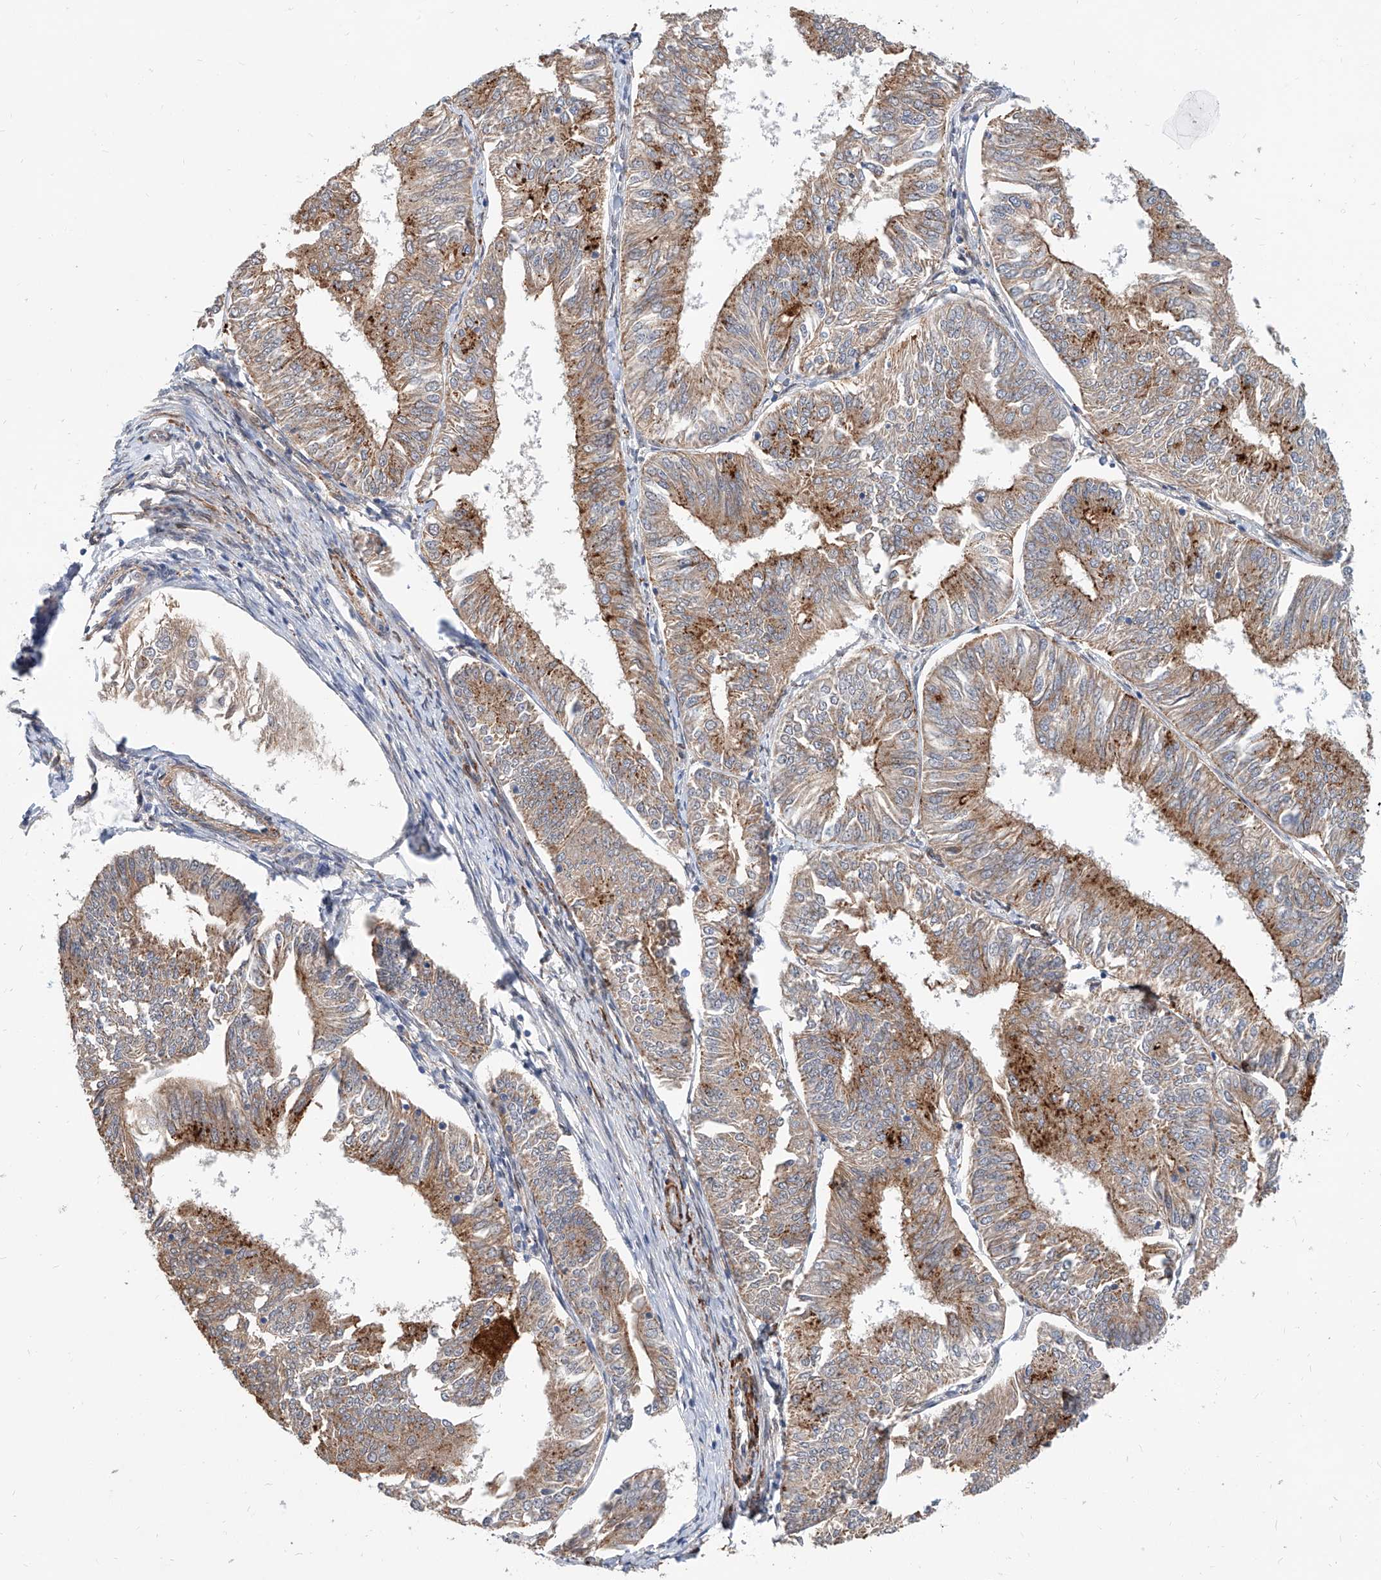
{"staining": {"intensity": "moderate", "quantity": ">75%", "location": "cytoplasmic/membranous"}, "tissue": "endometrial cancer", "cell_type": "Tumor cells", "image_type": "cancer", "snomed": [{"axis": "morphology", "description": "Adenocarcinoma, NOS"}, {"axis": "topography", "description": "Endometrium"}], "caption": "Immunohistochemical staining of adenocarcinoma (endometrial) displays medium levels of moderate cytoplasmic/membranous protein positivity in approximately >75% of tumor cells.", "gene": "MAGEE2", "patient": {"sex": "female", "age": 58}}